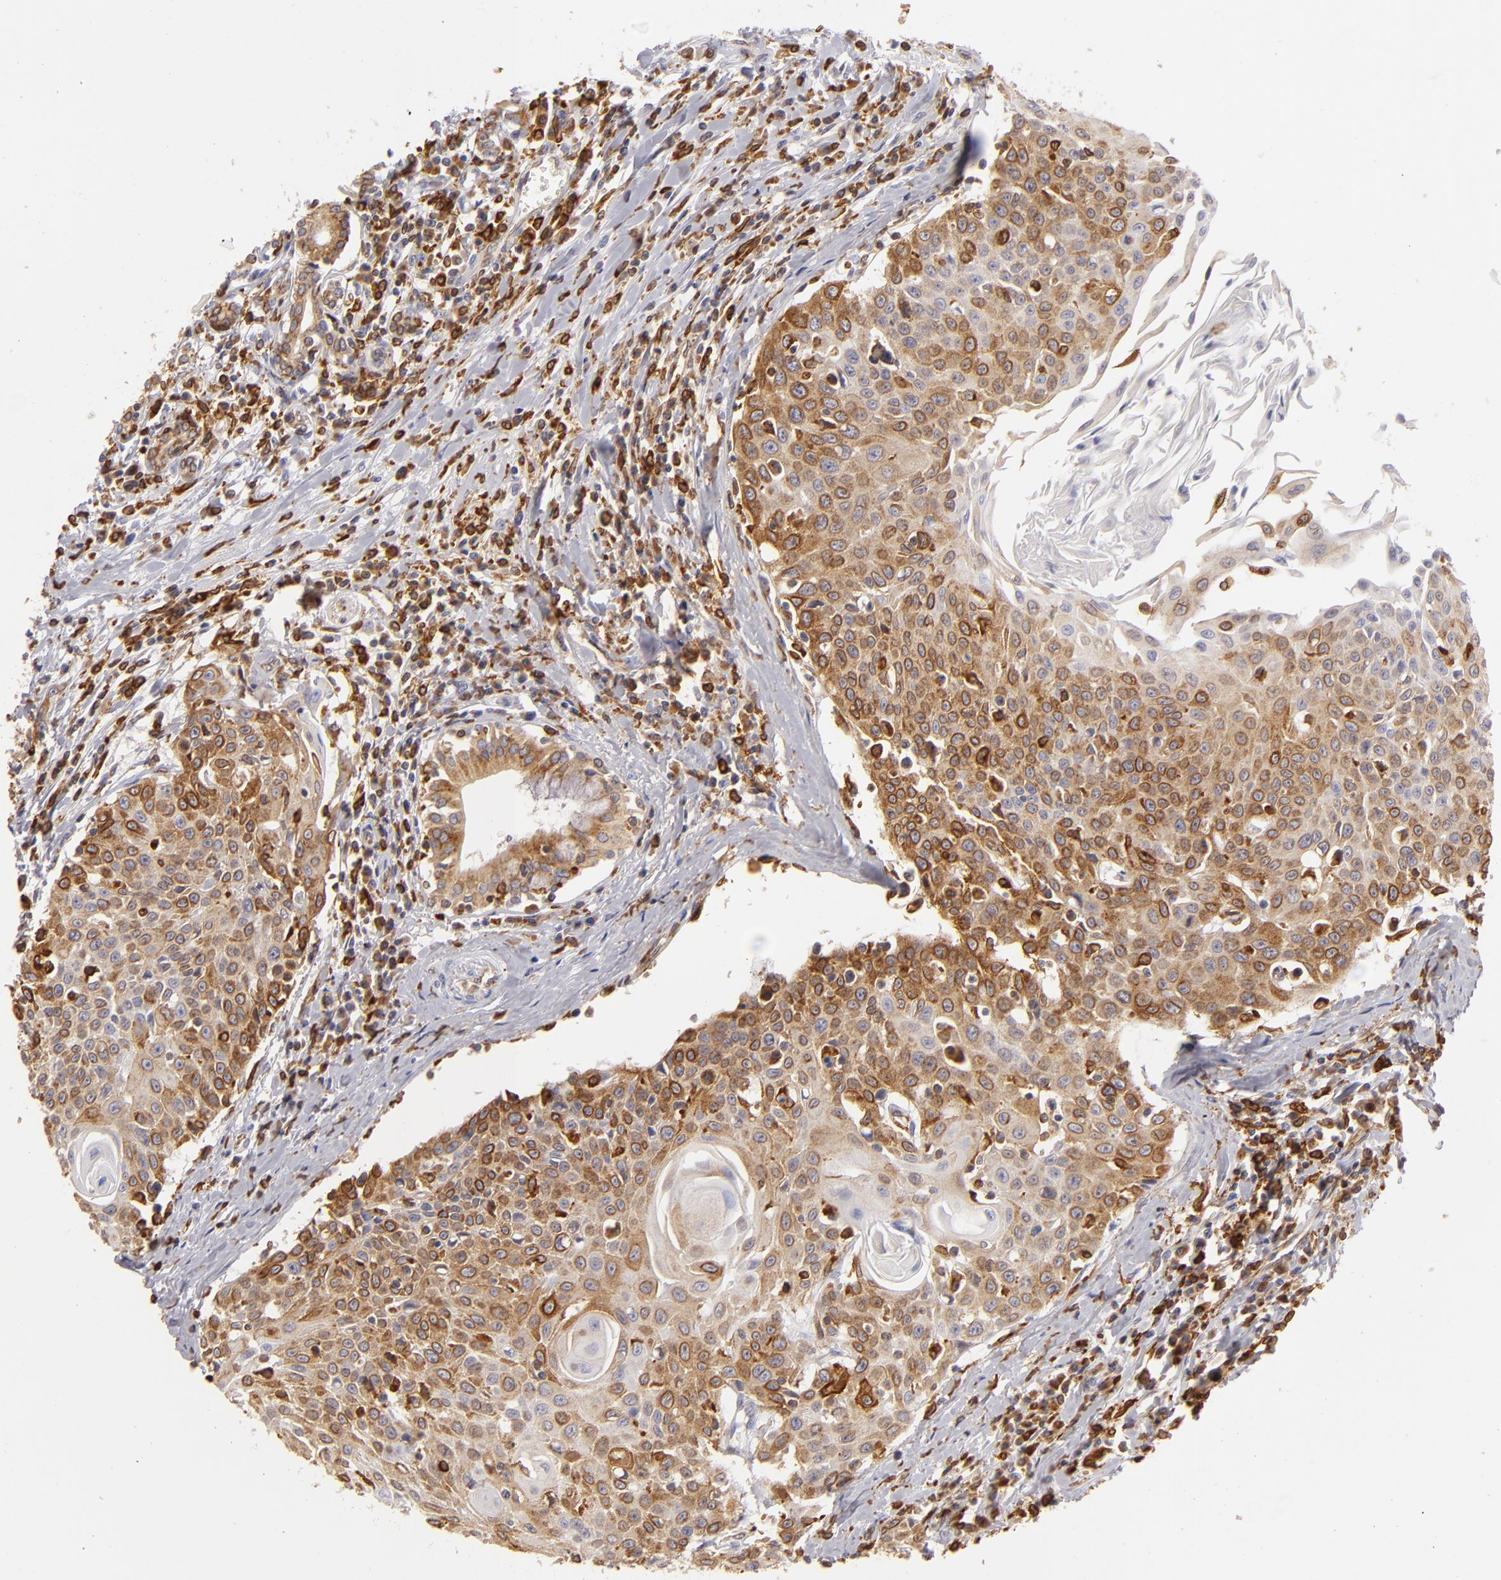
{"staining": {"intensity": "moderate", "quantity": ">75%", "location": "cytoplasmic/membranous"}, "tissue": "head and neck cancer", "cell_type": "Tumor cells", "image_type": "cancer", "snomed": [{"axis": "morphology", "description": "Squamous cell carcinoma, NOS"}, {"axis": "morphology", "description": "Squamous cell carcinoma, metastatic, NOS"}, {"axis": "topography", "description": "Lymph node"}, {"axis": "topography", "description": "Salivary gland"}, {"axis": "topography", "description": "Head-Neck"}], "caption": "Immunohistochemistry photomicrograph of head and neck metastatic squamous cell carcinoma stained for a protein (brown), which reveals medium levels of moderate cytoplasmic/membranous staining in approximately >75% of tumor cells.", "gene": "CD74", "patient": {"sex": "female", "age": 74}}